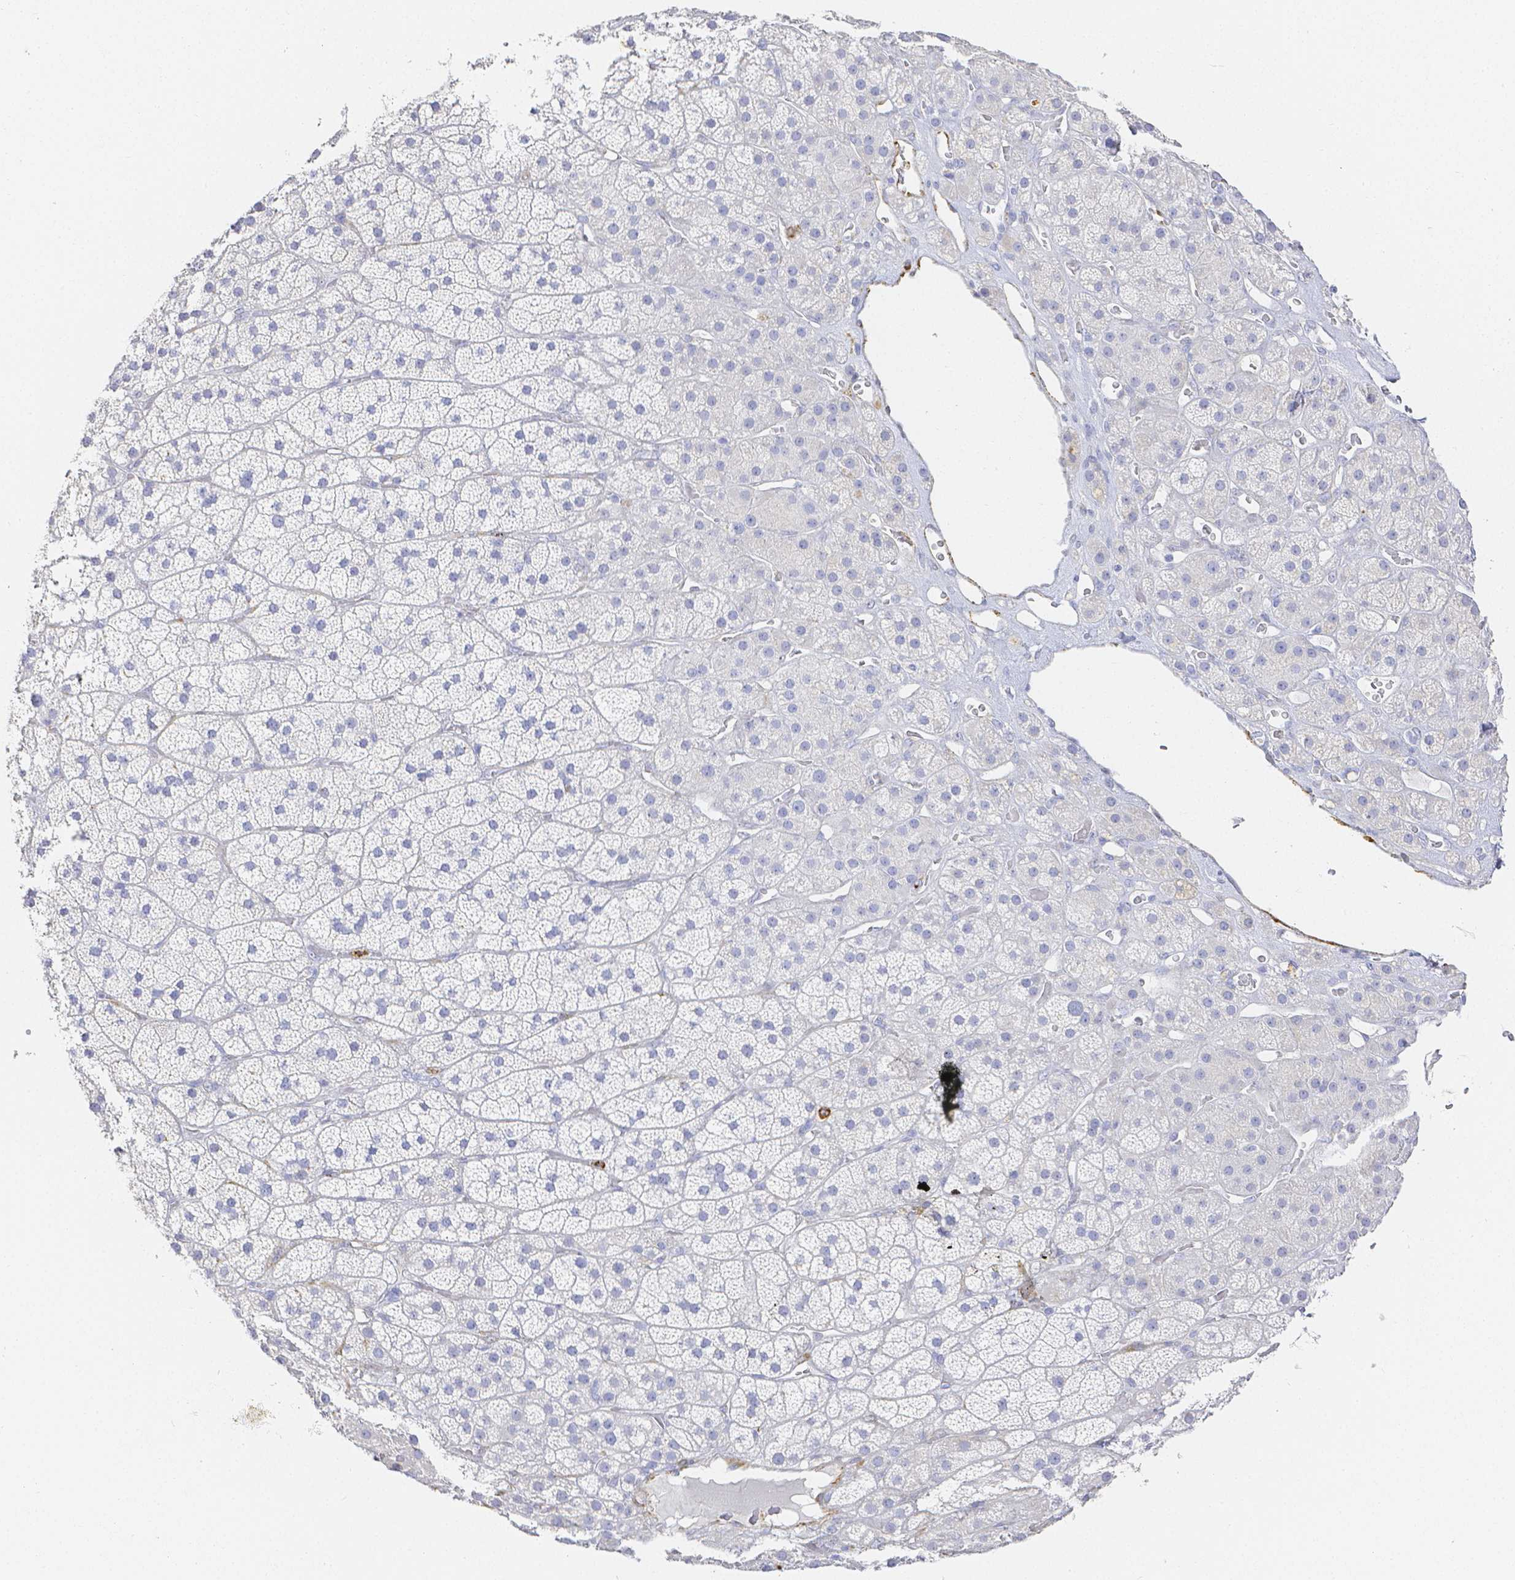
{"staining": {"intensity": "negative", "quantity": "none", "location": "none"}, "tissue": "adrenal gland", "cell_type": "Glandular cells", "image_type": "normal", "snomed": [{"axis": "morphology", "description": "Normal tissue, NOS"}, {"axis": "topography", "description": "Adrenal gland"}], "caption": "A high-resolution photomicrograph shows IHC staining of normal adrenal gland, which shows no significant expression in glandular cells. (Brightfield microscopy of DAB (3,3'-diaminobenzidine) immunohistochemistry at high magnification).", "gene": "SMURF1", "patient": {"sex": "male", "age": 57}}